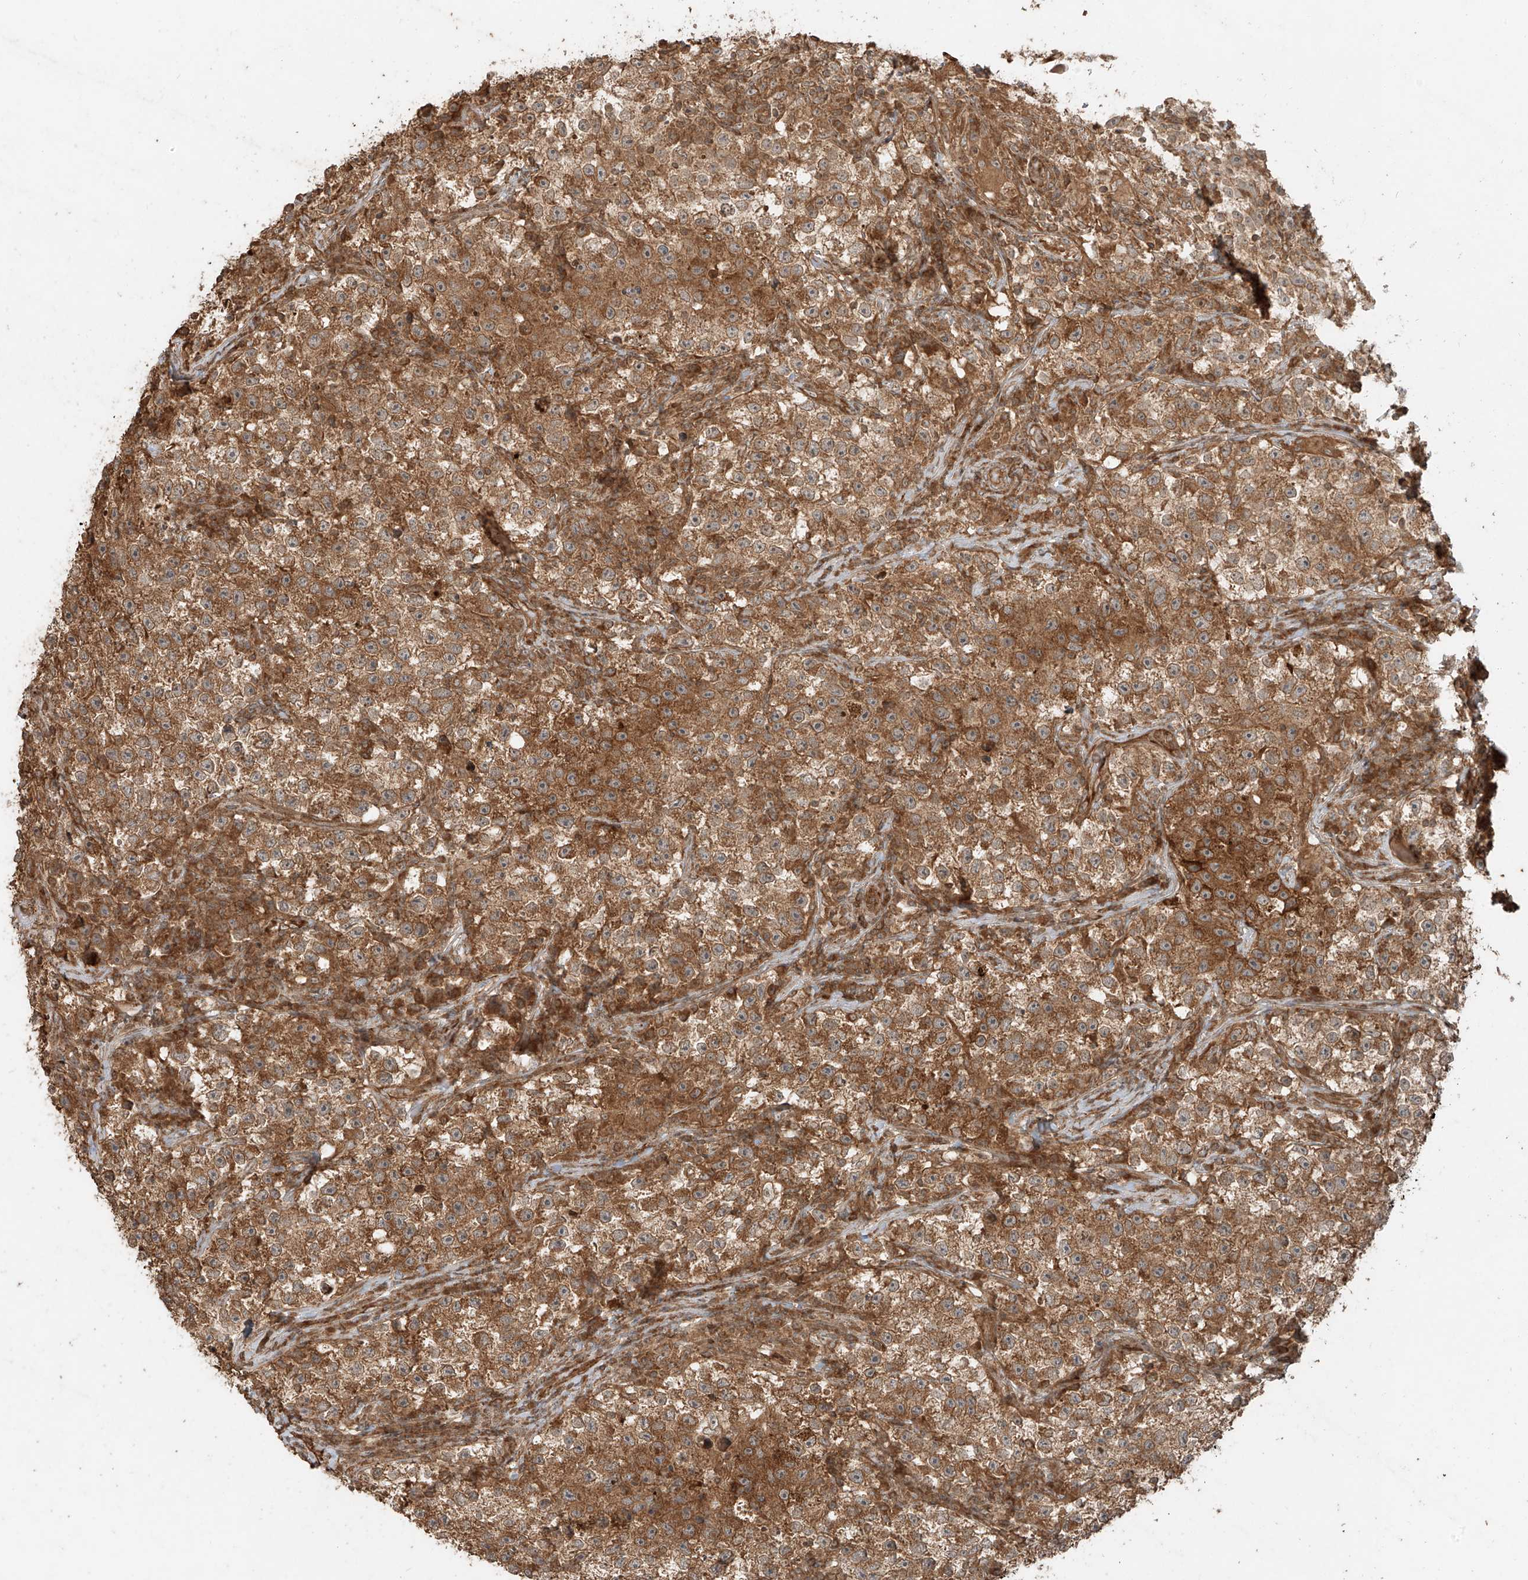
{"staining": {"intensity": "moderate", "quantity": ">75%", "location": "cytoplasmic/membranous"}, "tissue": "testis cancer", "cell_type": "Tumor cells", "image_type": "cancer", "snomed": [{"axis": "morphology", "description": "Seminoma, NOS"}, {"axis": "topography", "description": "Testis"}], "caption": "A photomicrograph of human testis cancer (seminoma) stained for a protein demonstrates moderate cytoplasmic/membranous brown staining in tumor cells.", "gene": "ANKZF1", "patient": {"sex": "male", "age": 22}}